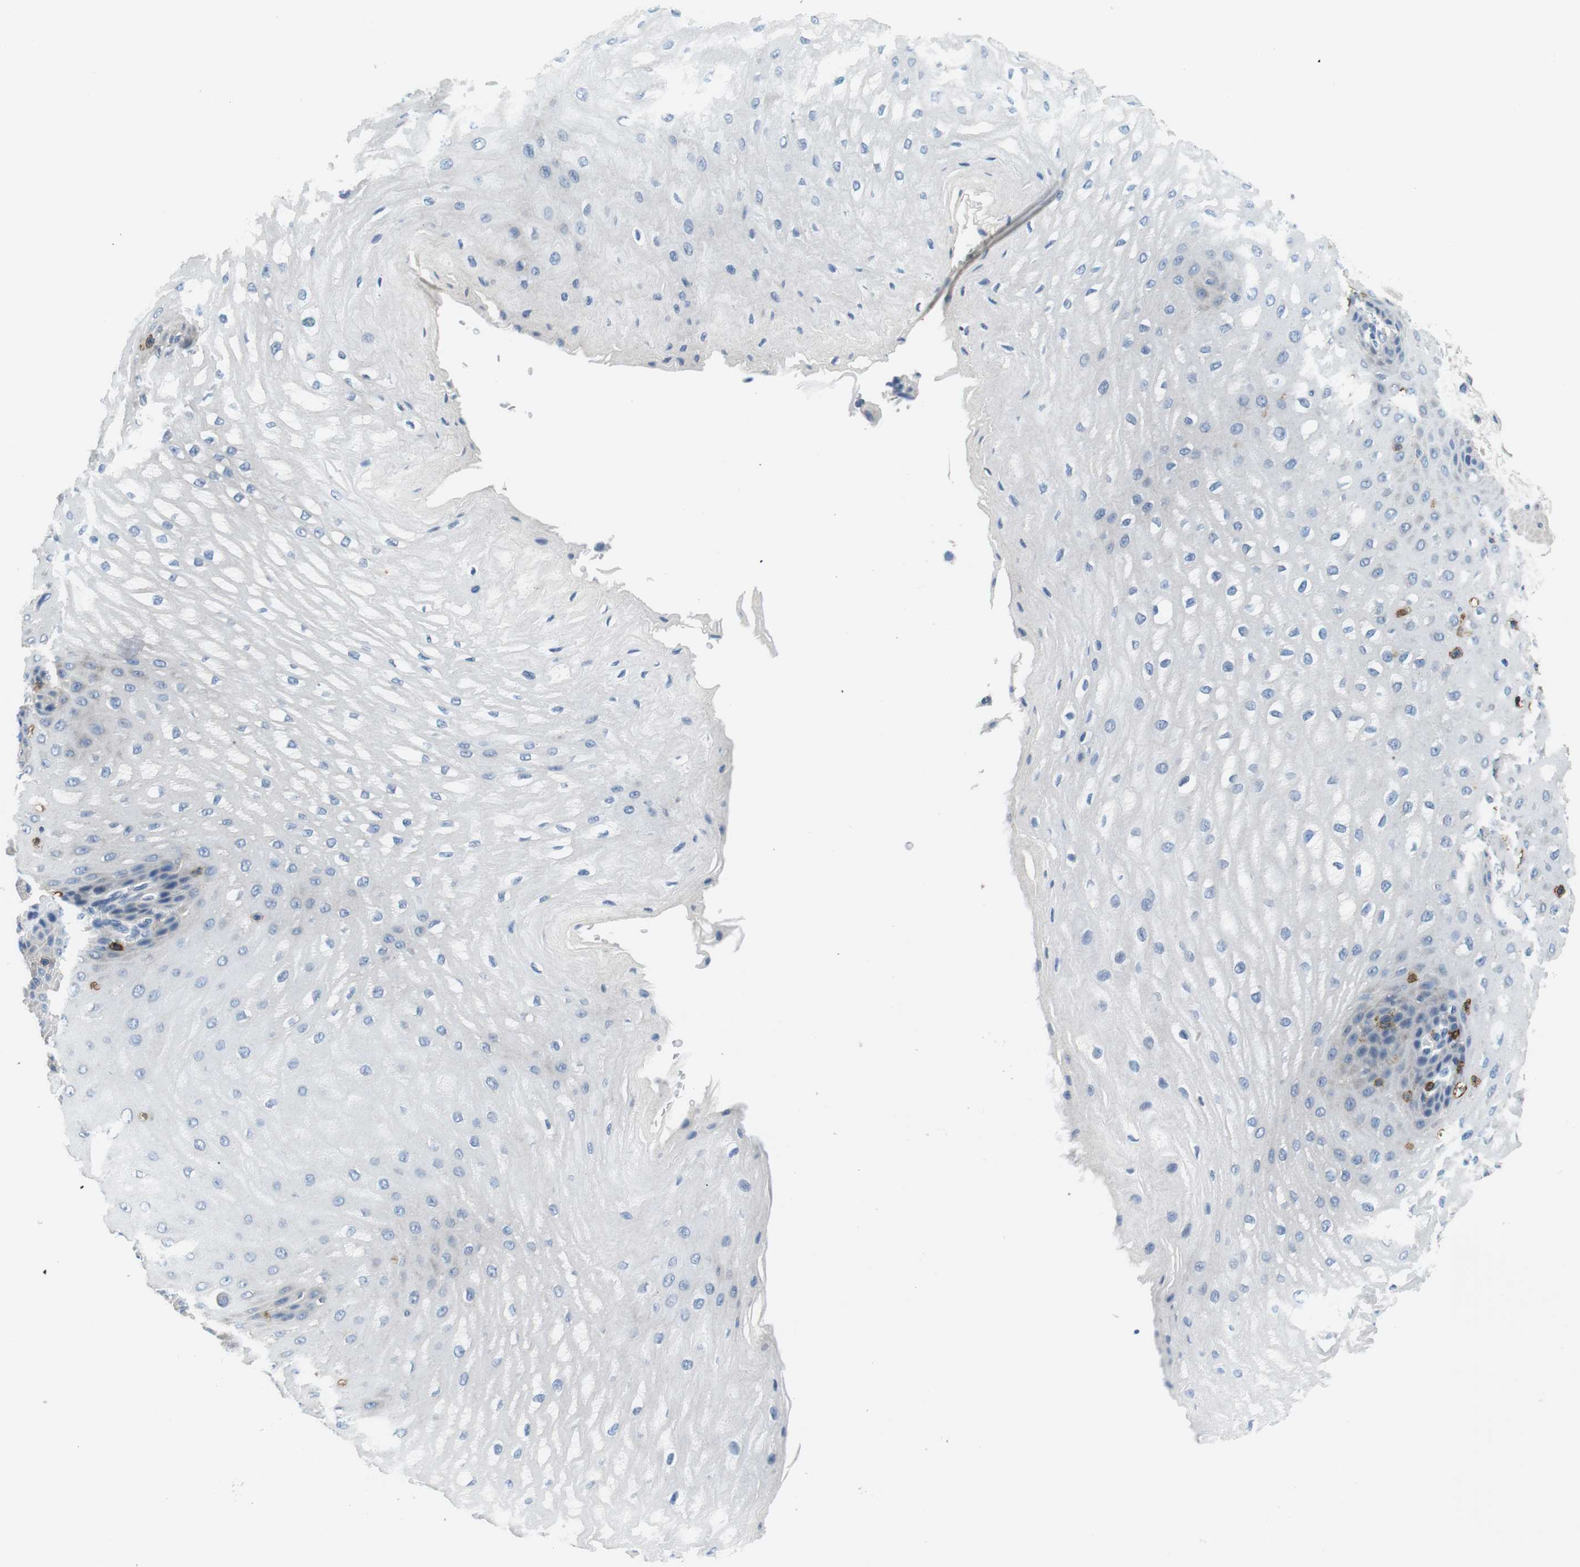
{"staining": {"intensity": "negative", "quantity": "none", "location": "none"}, "tissue": "esophagus", "cell_type": "Squamous epithelial cells", "image_type": "normal", "snomed": [{"axis": "morphology", "description": "Normal tissue, NOS"}, {"axis": "topography", "description": "Esophagus"}], "caption": "Esophagus stained for a protein using immunohistochemistry (IHC) displays no staining squamous epithelial cells.", "gene": "CD6", "patient": {"sex": "male", "age": 54}}